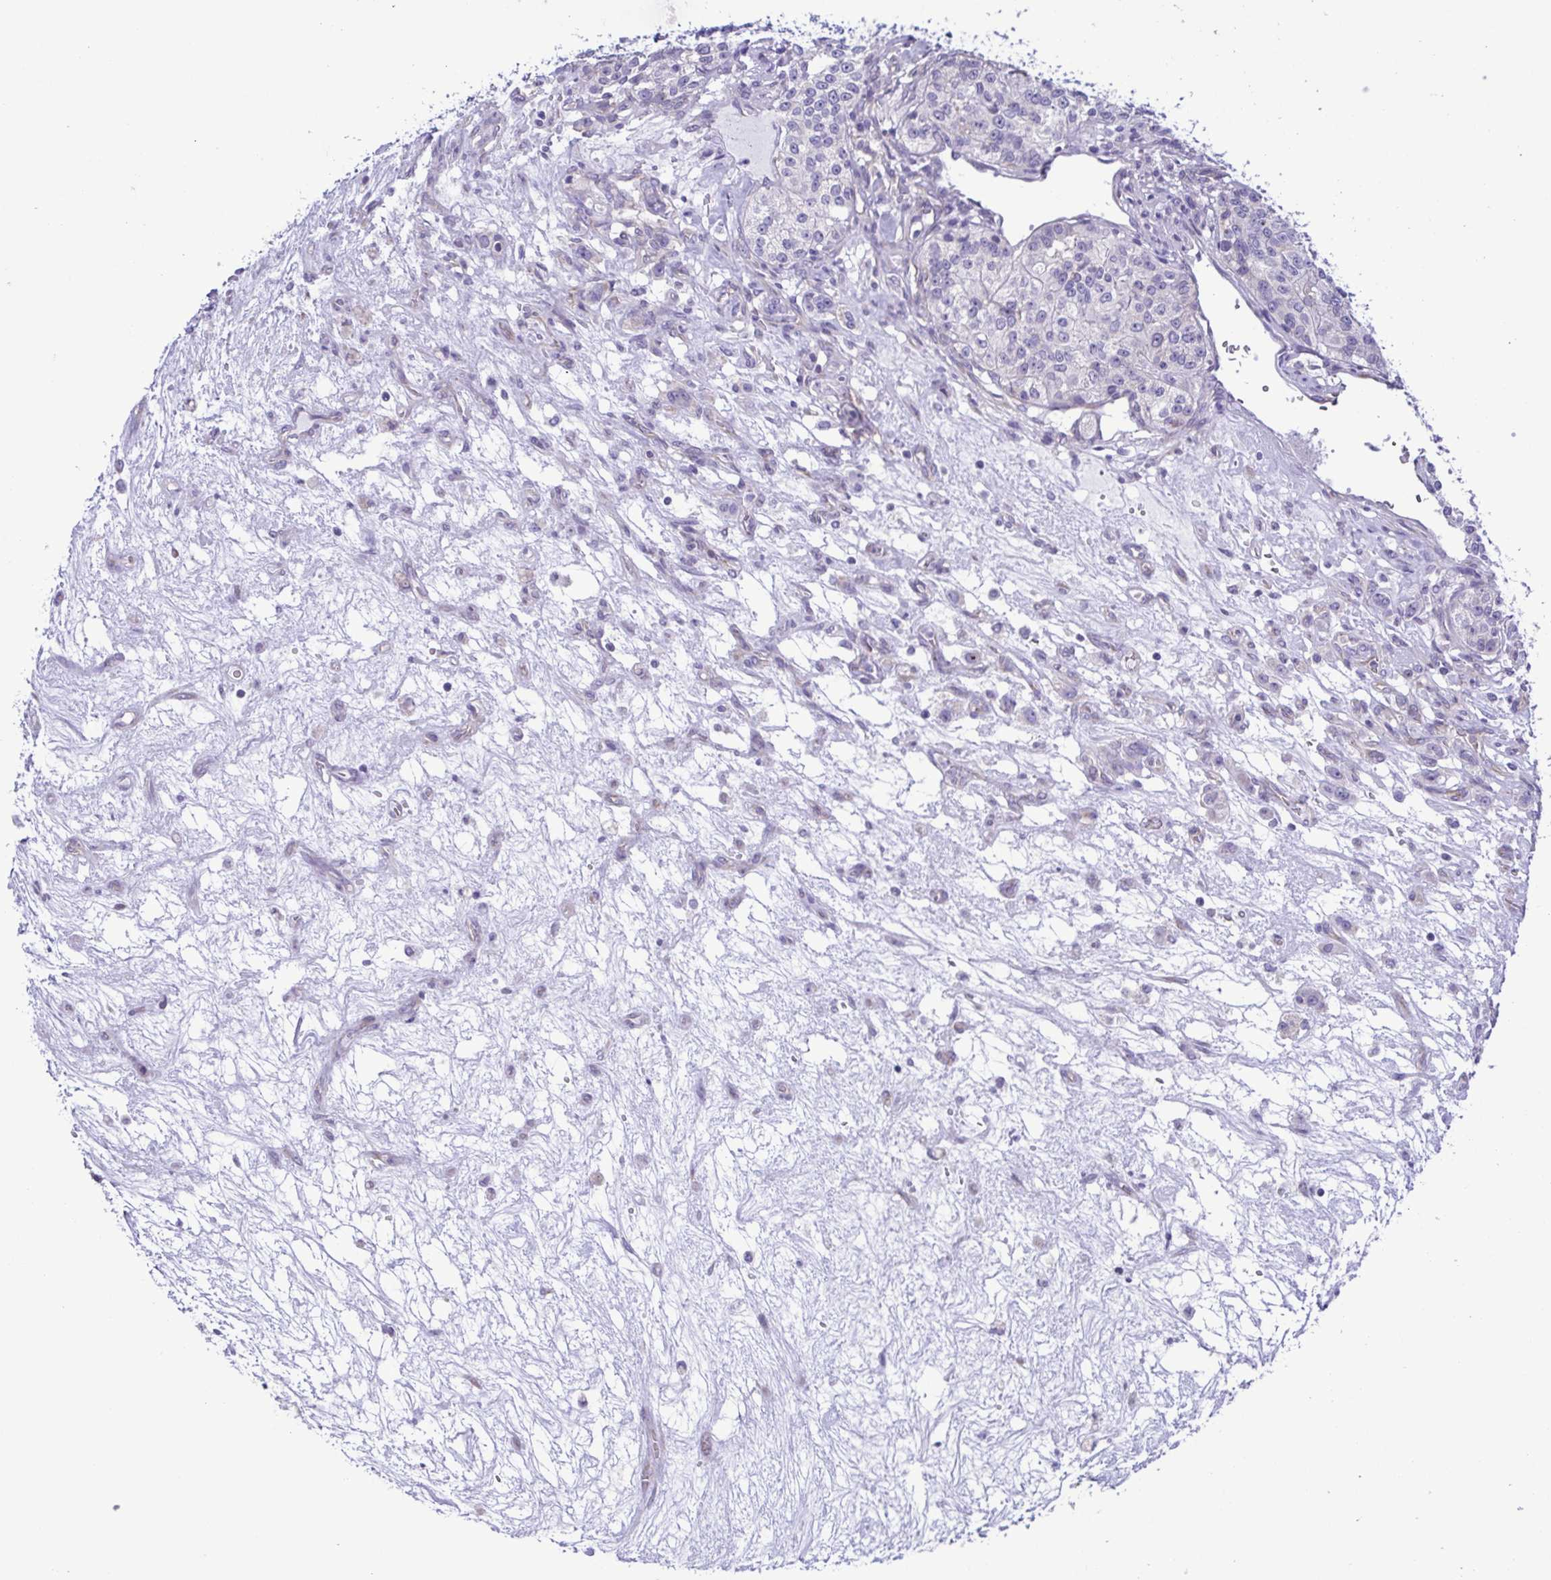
{"staining": {"intensity": "negative", "quantity": "none", "location": "none"}, "tissue": "renal cancer", "cell_type": "Tumor cells", "image_type": "cancer", "snomed": [{"axis": "morphology", "description": "Adenocarcinoma, NOS"}, {"axis": "topography", "description": "Kidney"}], "caption": "Immunohistochemical staining of human renal cancer (adenocarcinoma) reveals no significant expression in tumor cells.", "gene": "TNNI3", "patient": {"sex": "female", "age": 63}}